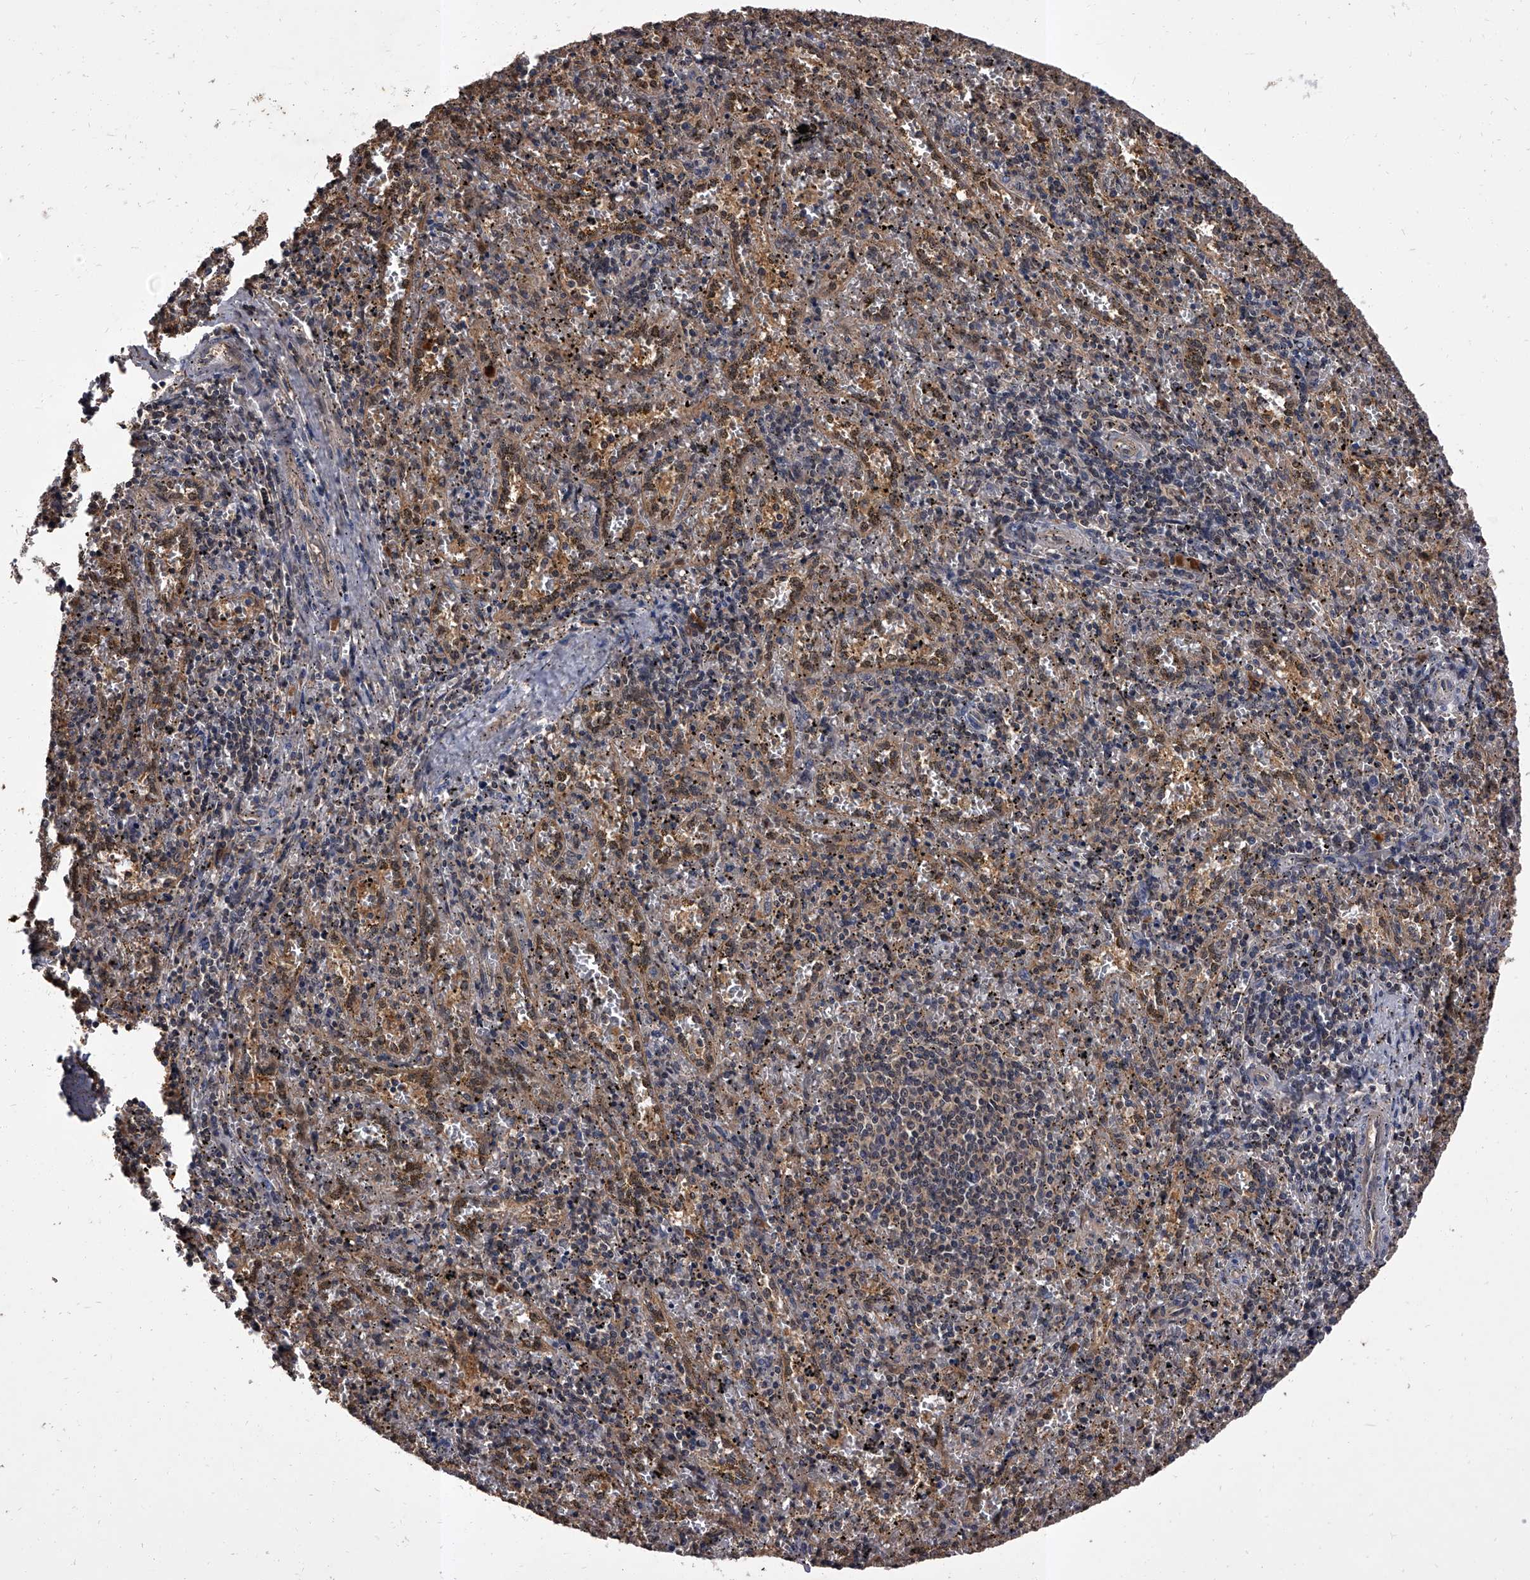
{"staining": {"intensity": "weak", "quantity": "25%-75%", "location": "cytoplasmic/membranous"}, "tissue": "spleen", "cell_type": "Cells in red pulp", "image_type": "normal", "snomed": [{"axis": "morphology", "description": "Normal tissue, NOS"}, {"axis": "topography", "description": "Spleen"}], "caption": "Immunohistochemical staining of unremarkable spleen shows 25%-75% levels of weak cytoplasmic/membranous protein positivity in approximately 25%-75% of cells in red pulp. (DAB (3,3'-diaminobenzidine) IHC with brightfield microscopy, high magnification).", "gene": "SLC18B1", "patient": {"sex": "male", "age": 11}}